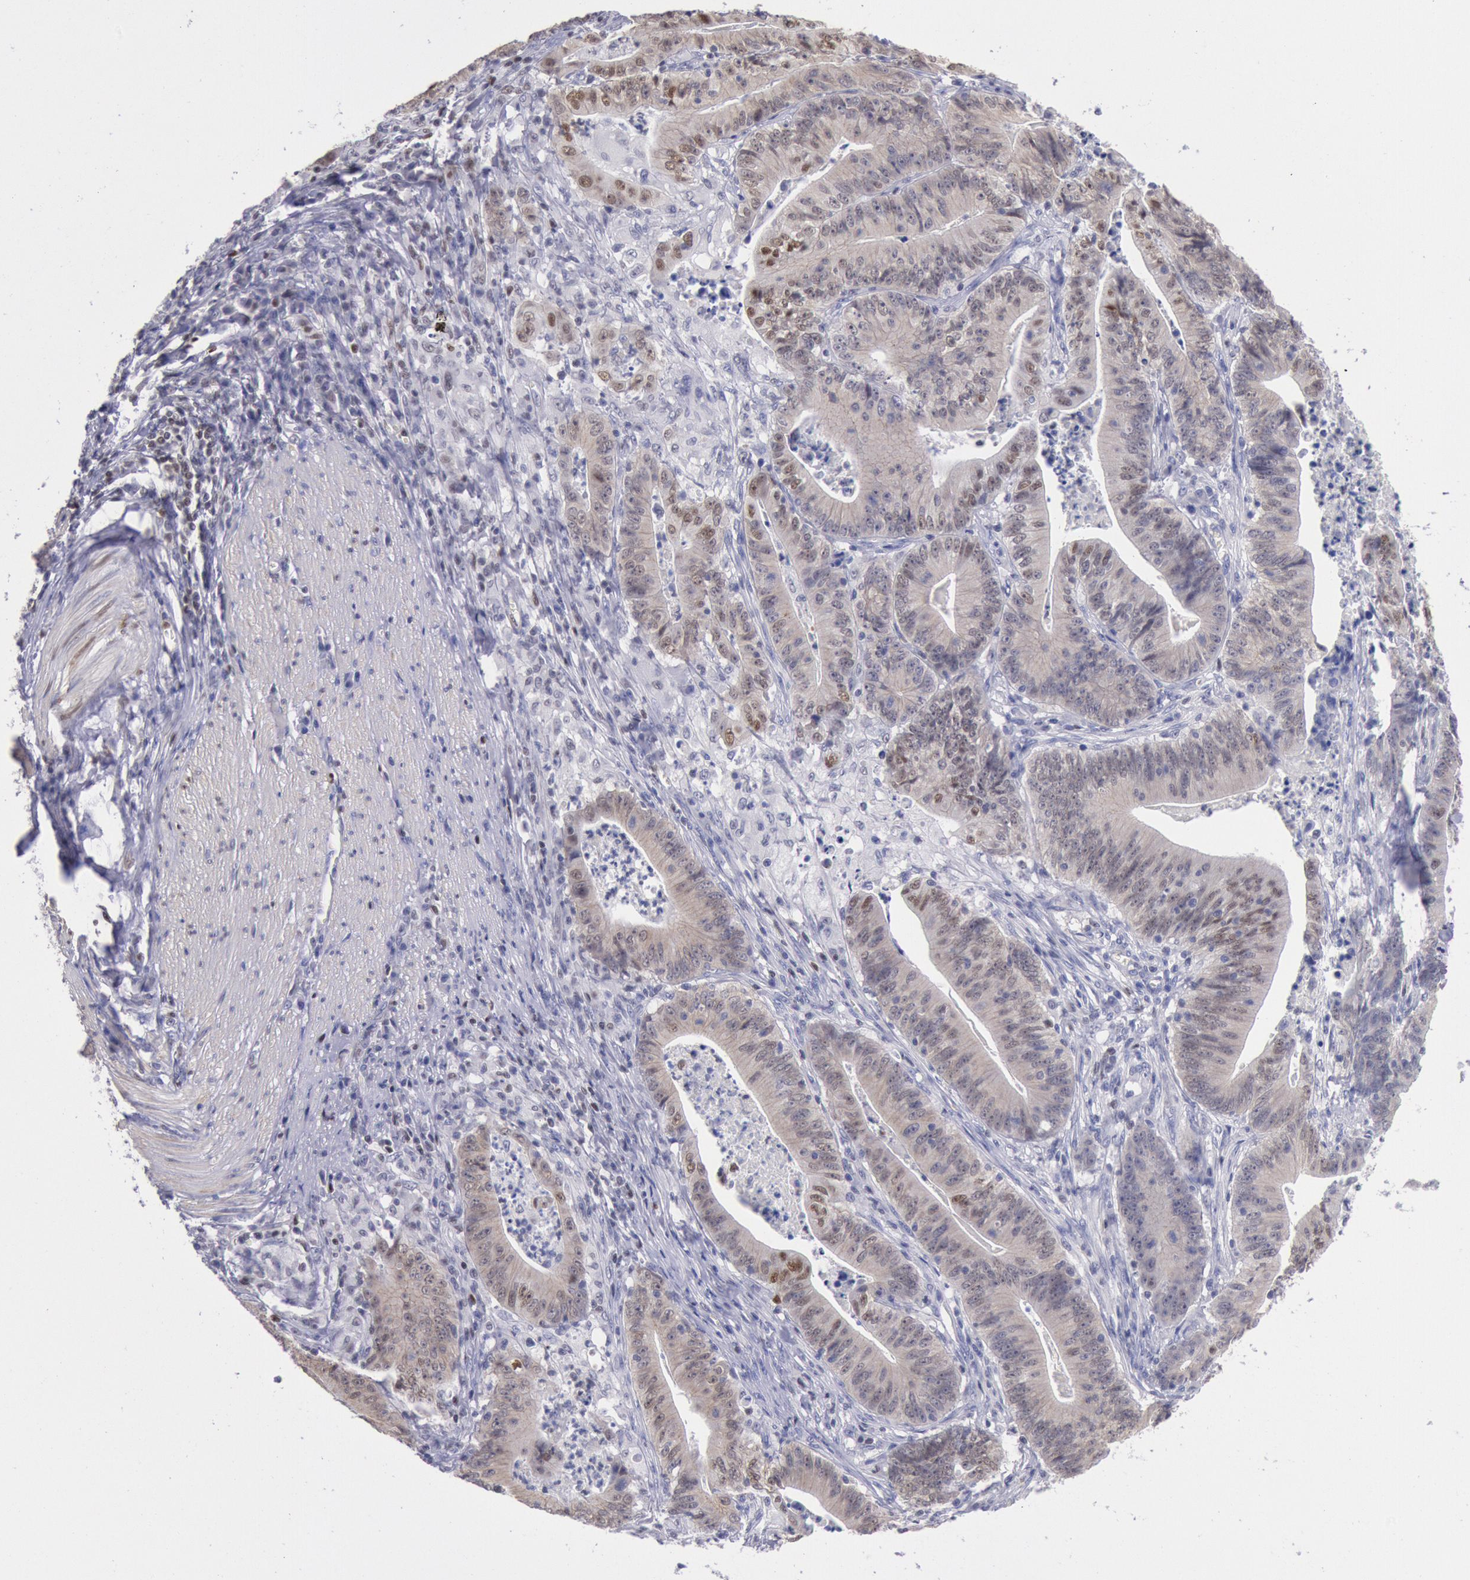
{"staining": {"intensity": "weak", "quantity": ">75%", "location": "cytoplasmic/membranous,nuclear"}, "tissue": "stomach cancer", "cell_type": "Tumor cells", "image_type": "cancer", "snomed": [{"axis": "morphology", "description": "Adenocarcinoma, NOS"}, {"axis": "topography", "description": "Stomach, lower"}], "caption": "The photomicrograph reveals staining of stomach adenocarcinoma, revealing weak cytoplasmic/membranous and nuclear protein expression (brown color) within tumor cells.", "gene": "RPS6KA5", "patient": {"sex": "female", "age": 86}}